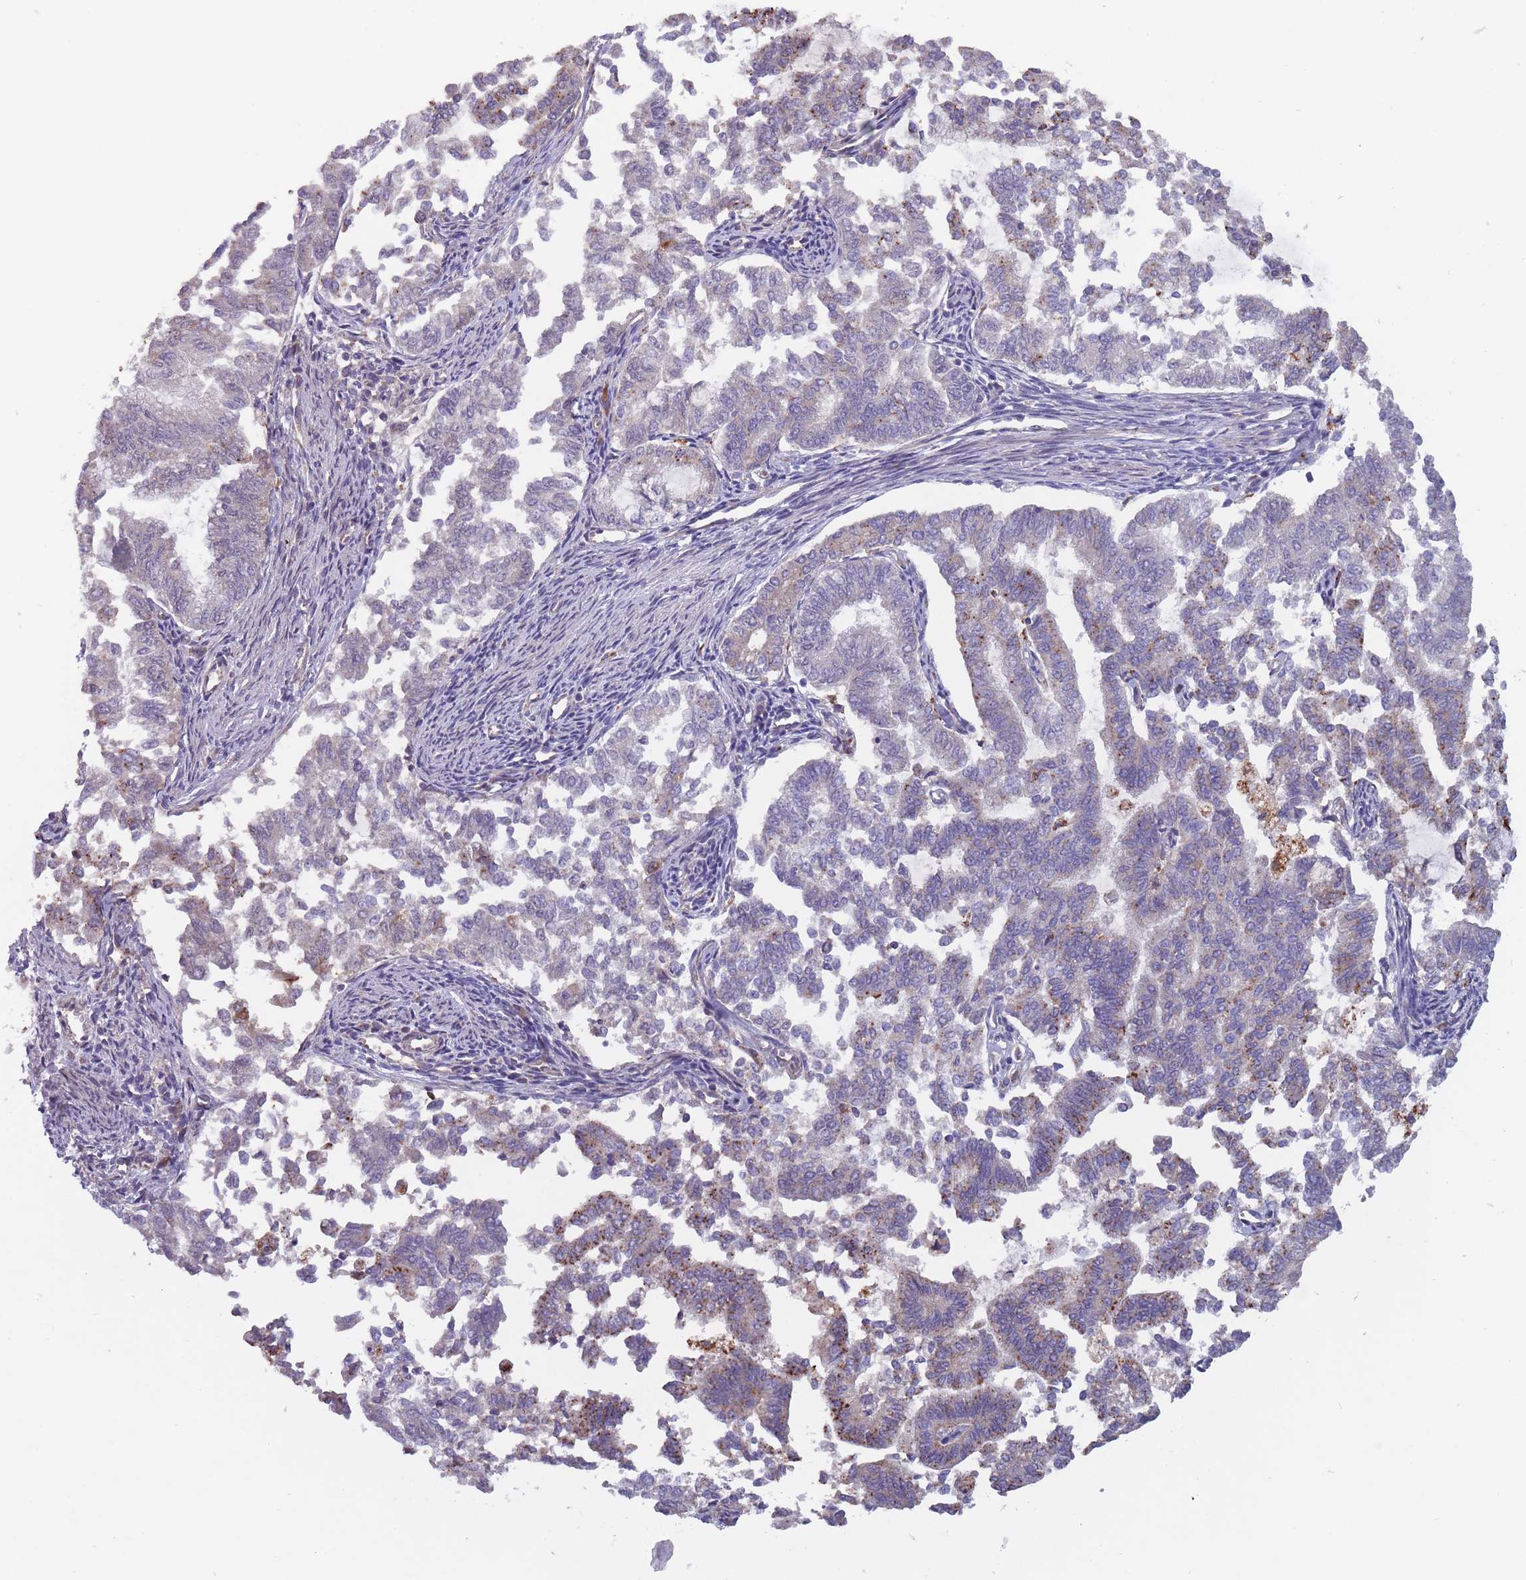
{"staining": {"intensity": "moderate", "quantity": "<25%", "location": "cytoplasmic/membranous"}, "tissue": "endometrial cancer", "cell_type": "Tumor cells", "image_type": "cancer", "snomed": [{"axis": "morphology", "description": "Adenocarcinoma, NOS"}, {"axis": "topography", "description": "Endometrium"}], "caption": "Tumor cells reveal low levels of moderate cytoplasmic/membranous expression in approximately <25% of cells in endometrial cancer (adenocarcinoma).", "gene": "ITPKC", "patient": {"sex": "female", "age": 79}}